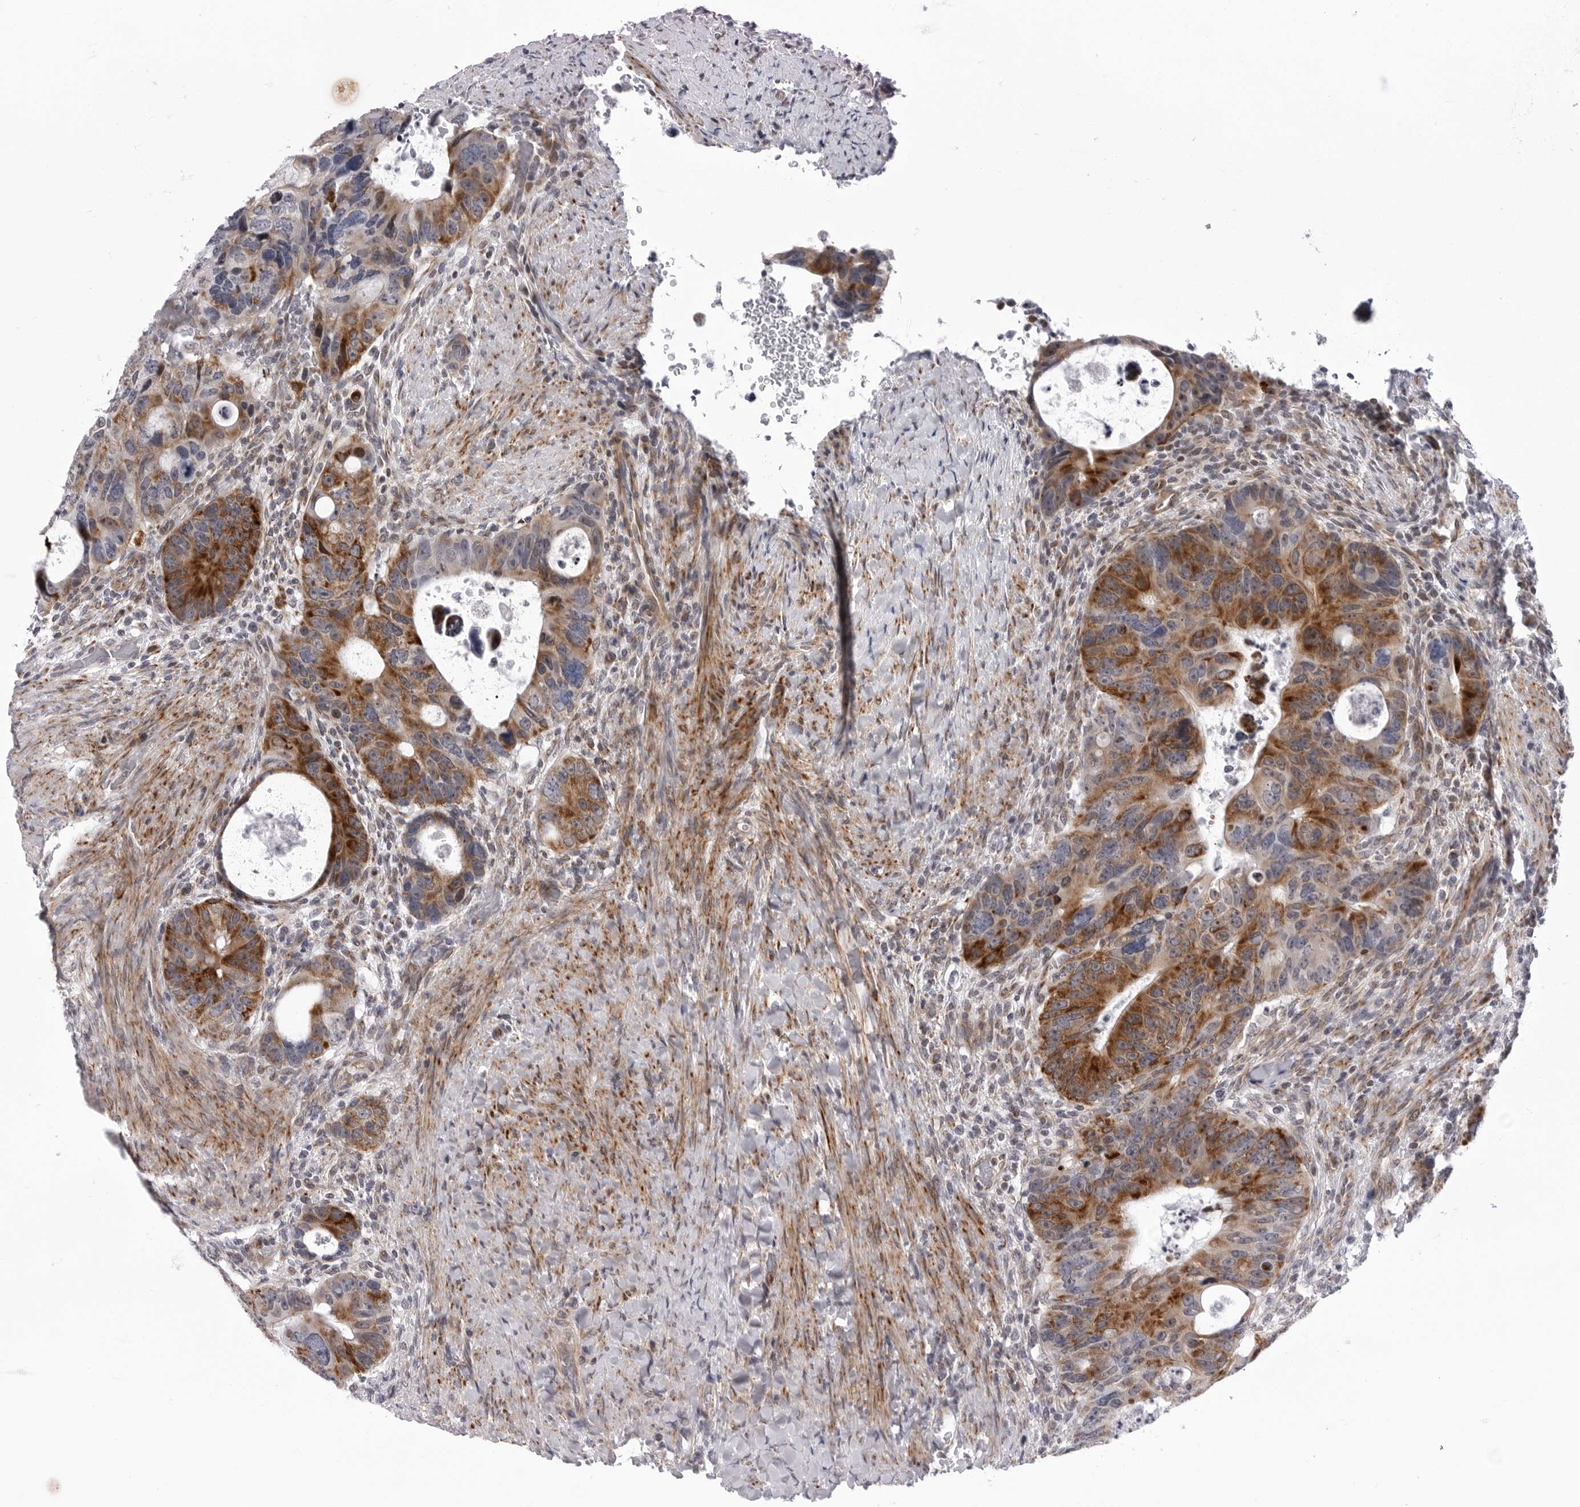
{"staining": {"intensity": "strong", "quantity": "25%-75%", "location": "cytoplasmic/membranous"}, "tissue": "colorectal cancer", "cell_type": "Tumor cells", "image_type": "cancer", "snomed": [{"axis": "morphology", "description": "Adenocarcinoma, NOS"}, {"axis": "topography", "description": "Rectum"}], "caption": "Colorectal cancer (adenocarcinoma) tissue exhibits strong cytoplasmic/membranous positivity in approximately 25%-75% of tumor cells", "gene": "CDK20", "patient": {"sex": "male", "age": 59}}